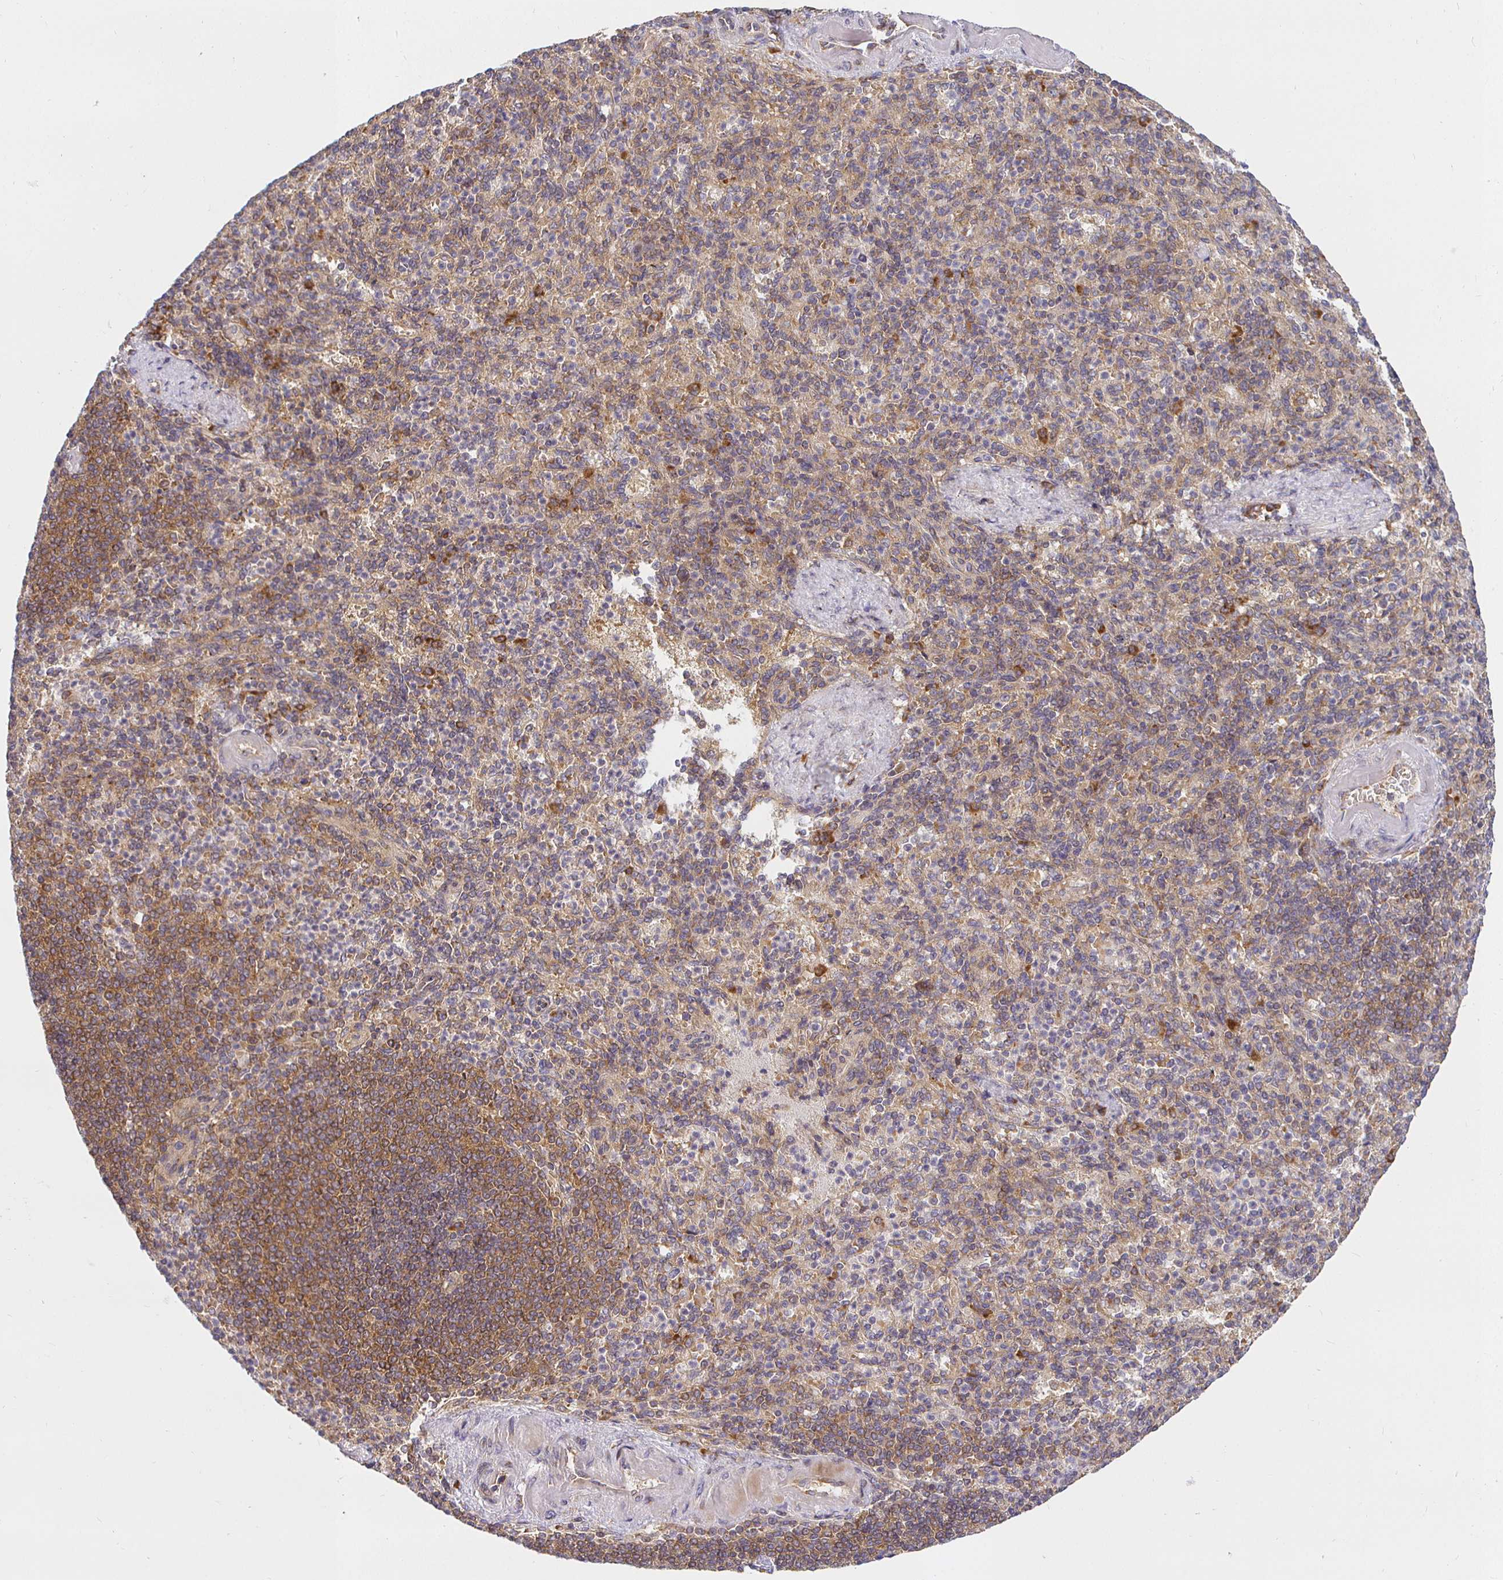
{"staining": {"intensity": "moderate", "quantity": ">75%", "location": "cytoplasmic/membranous"}, "tissue": "spleen", "cell_type": "Cells in red pulp", "image_type": "normal", "snomed": [{"axis": "morphology", "description": "Normal tissue, NOS"}, {"axis": "topography", "description": "Spleen"}], "caption": "Immunohistochemical staining of normal spleen reveals moderate cytoplasmic/membranous protein staining in about >75% of cells in red pulp.", "gene": "IRAK1", "patient": {"sex": "female", "age": 74}}